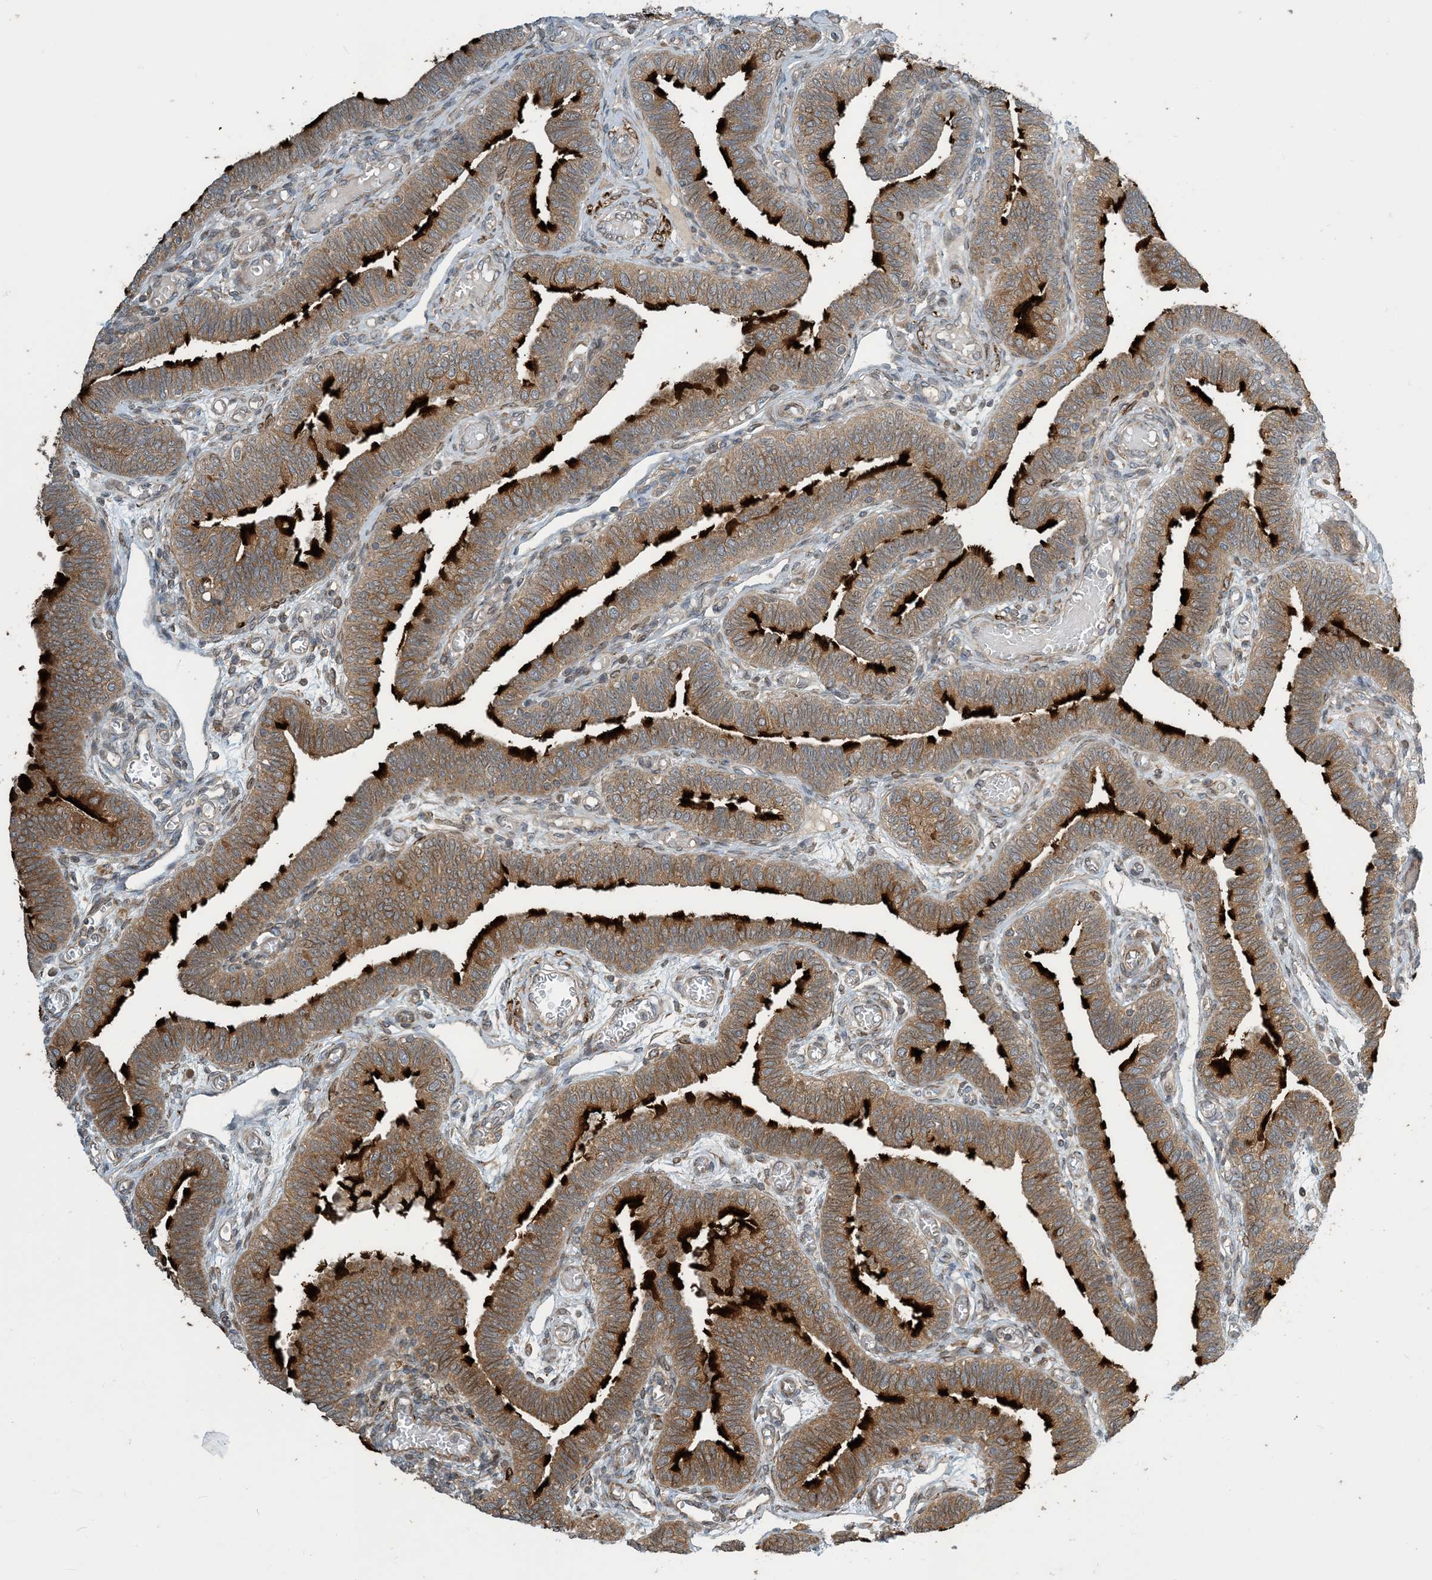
{"staining": {"intensity": "strong", "quantity": ">75%", "location": "cytoplasmic/membranous"}, "tissue": "fallopian tube", "cell_type": "Glandular cells", "image_type": "normal", "snomed": [{"axis": "morphology", "description": "Normal tissue, NOS"}, {"axis": "topography", "description": "Fallopian tube"}], "caption": "A high-resolution micrograph shows IHC staining of benign fallopian tube, which exhibits strong cytoplasmic/membranous staining in approximately >75% of glandular cells.", "gene": "ZBTB3", "patient": {"sex": "female", "age": 39}}